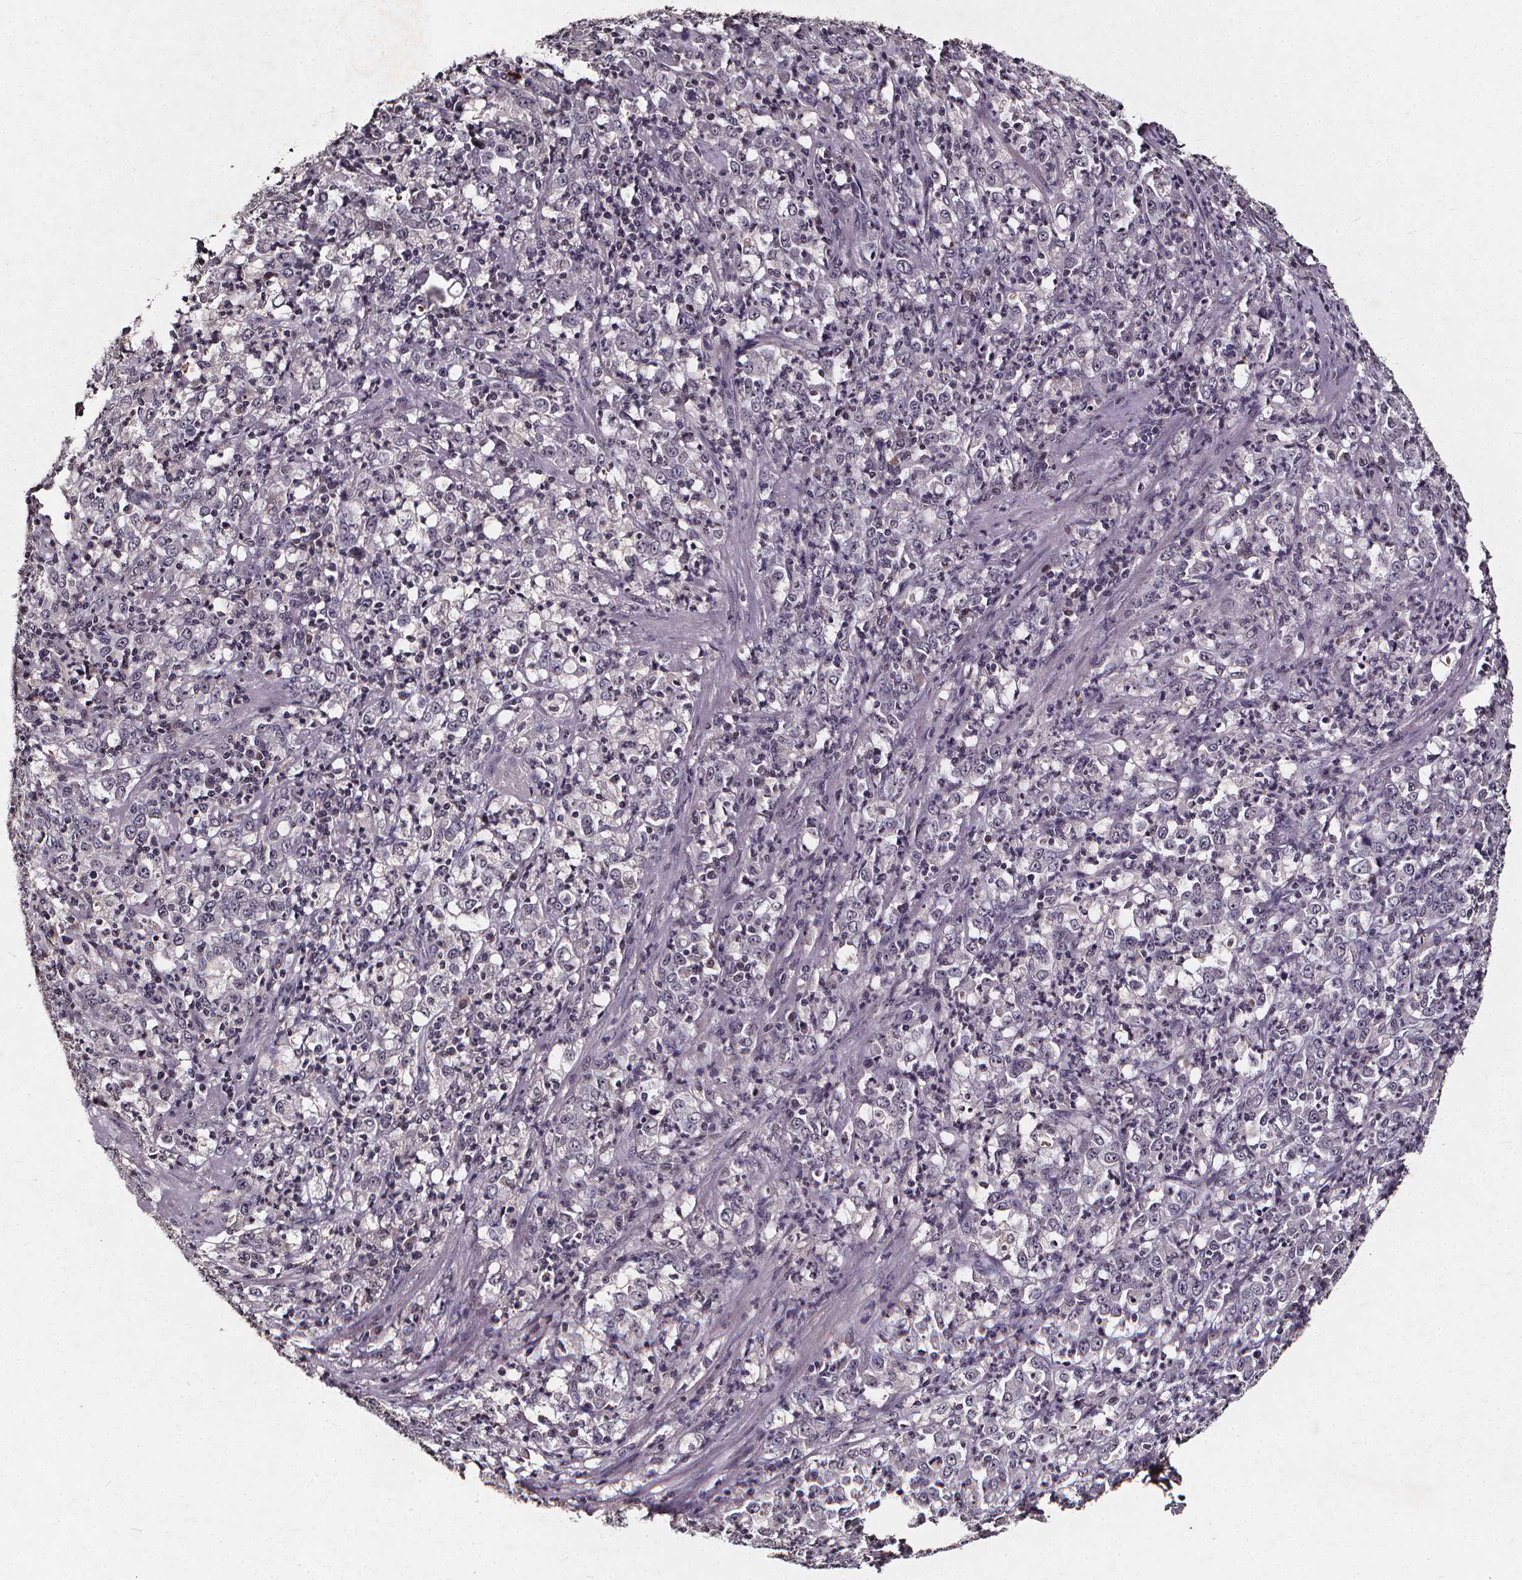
{"staining": {"intensity": "negative", "quantity": "none", "location": "none"}, "tissue": "stomach cancer", "cell_type": "Tumor cells", "image_type": "cancer", "snomed": [{"axis": "morphology", "description": "Adenocarcinoma, NOS"}, {"axis": "topography", "description": "Stomach, lower"}], "caption": "Tumor cells are negative for brown protein staining in stomach cancer (adenocarcinoma).", "gene": "SPAG8", "patient": {"sex": "female", "age": 71}}